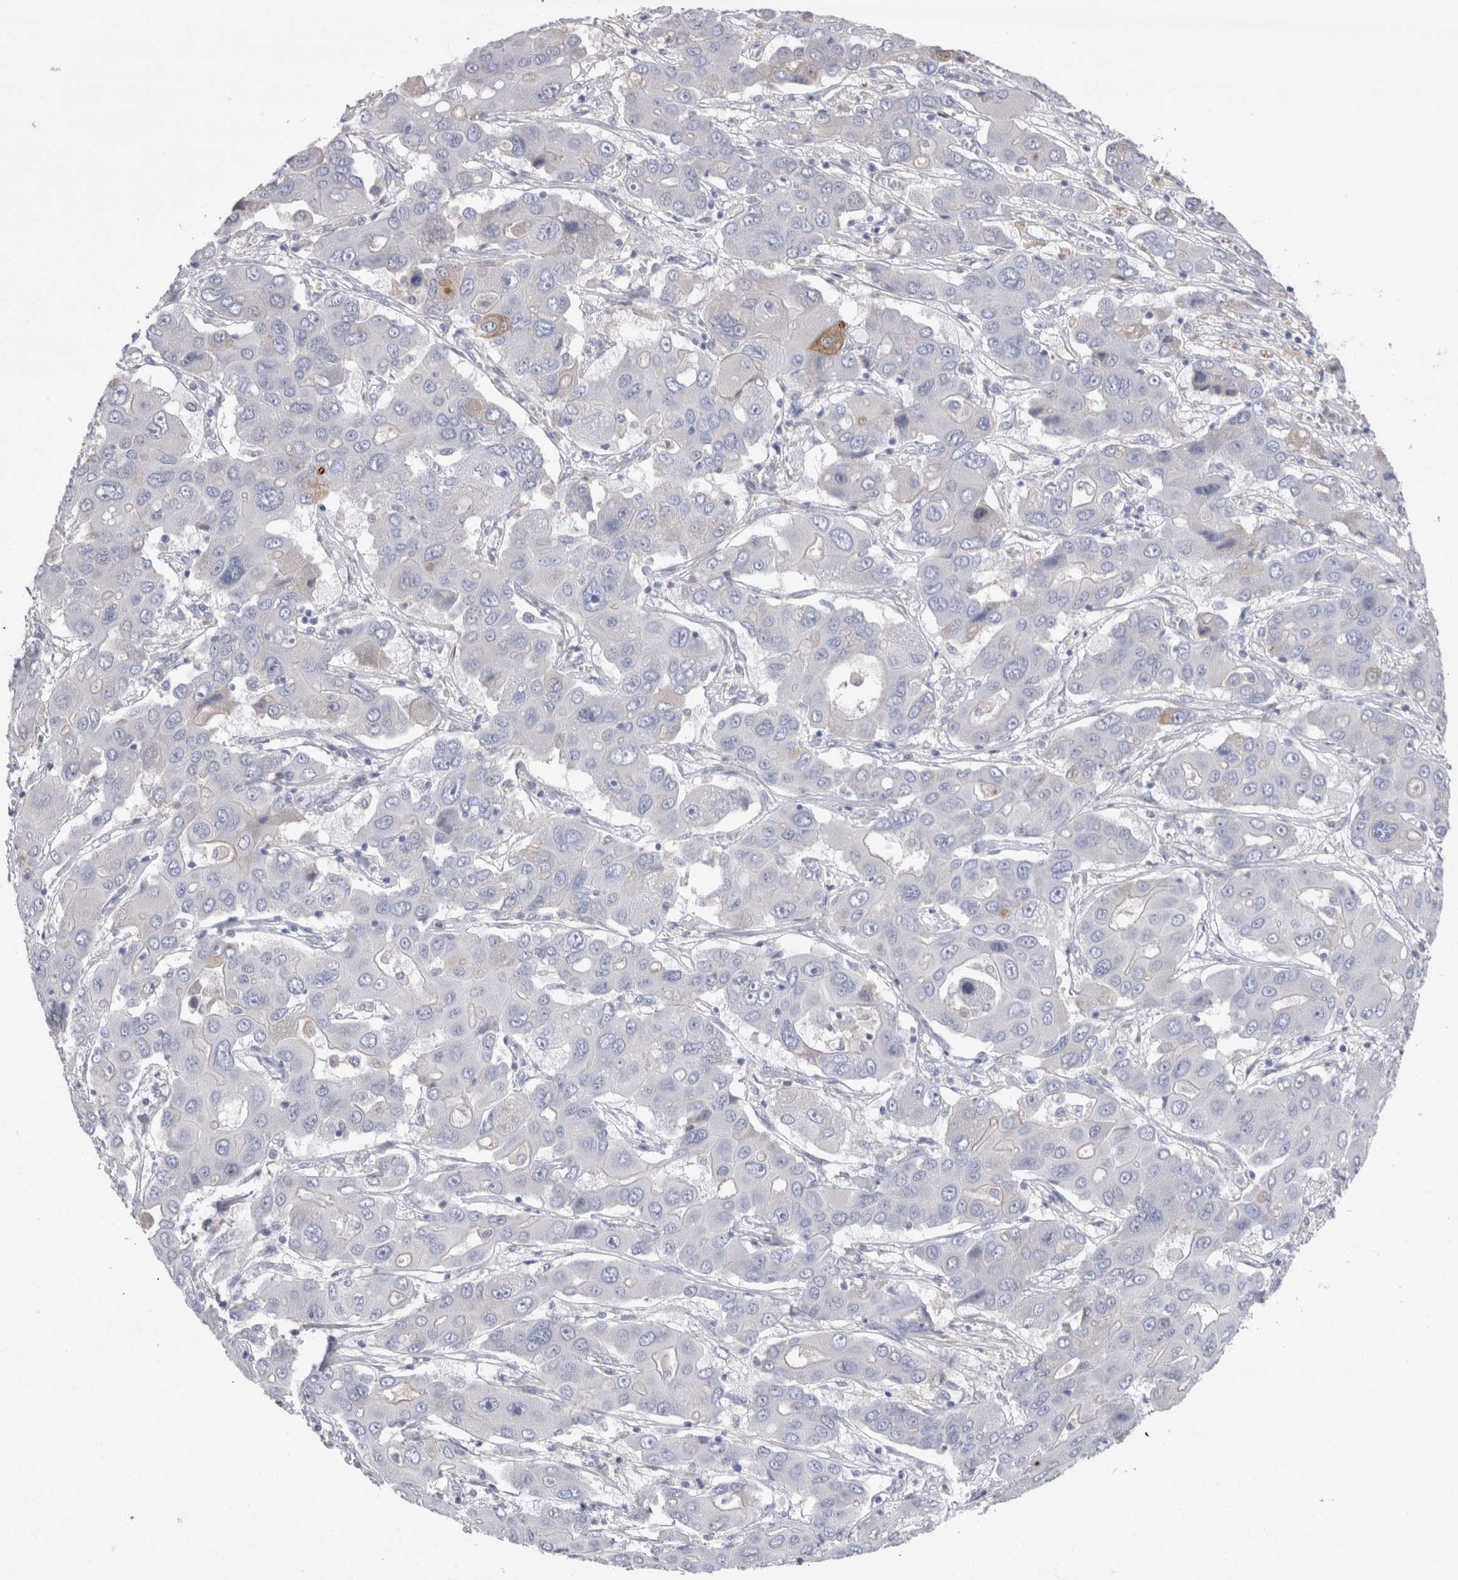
{"staining": {"intensity": "negative", "quantity": "none", "location": "none"}, "tissue": "liver cancer", "cell_type": "Tumor cells", "image_type": "cancer", "snomed": [{"axis": "morphology", "description": "Cholangiocarcinoma"}, {"axis": "topography", "description": "Liver"}], "caption": "DAB immunohistochemical staining of liver cancer shows no significant staining in tumor cells. (DAB immunohistochemistry (IHC) visualized using brightfield microscopy, high magnification).", "gene": "REG1A", "patient": {"sex": "male", "age": 67}}